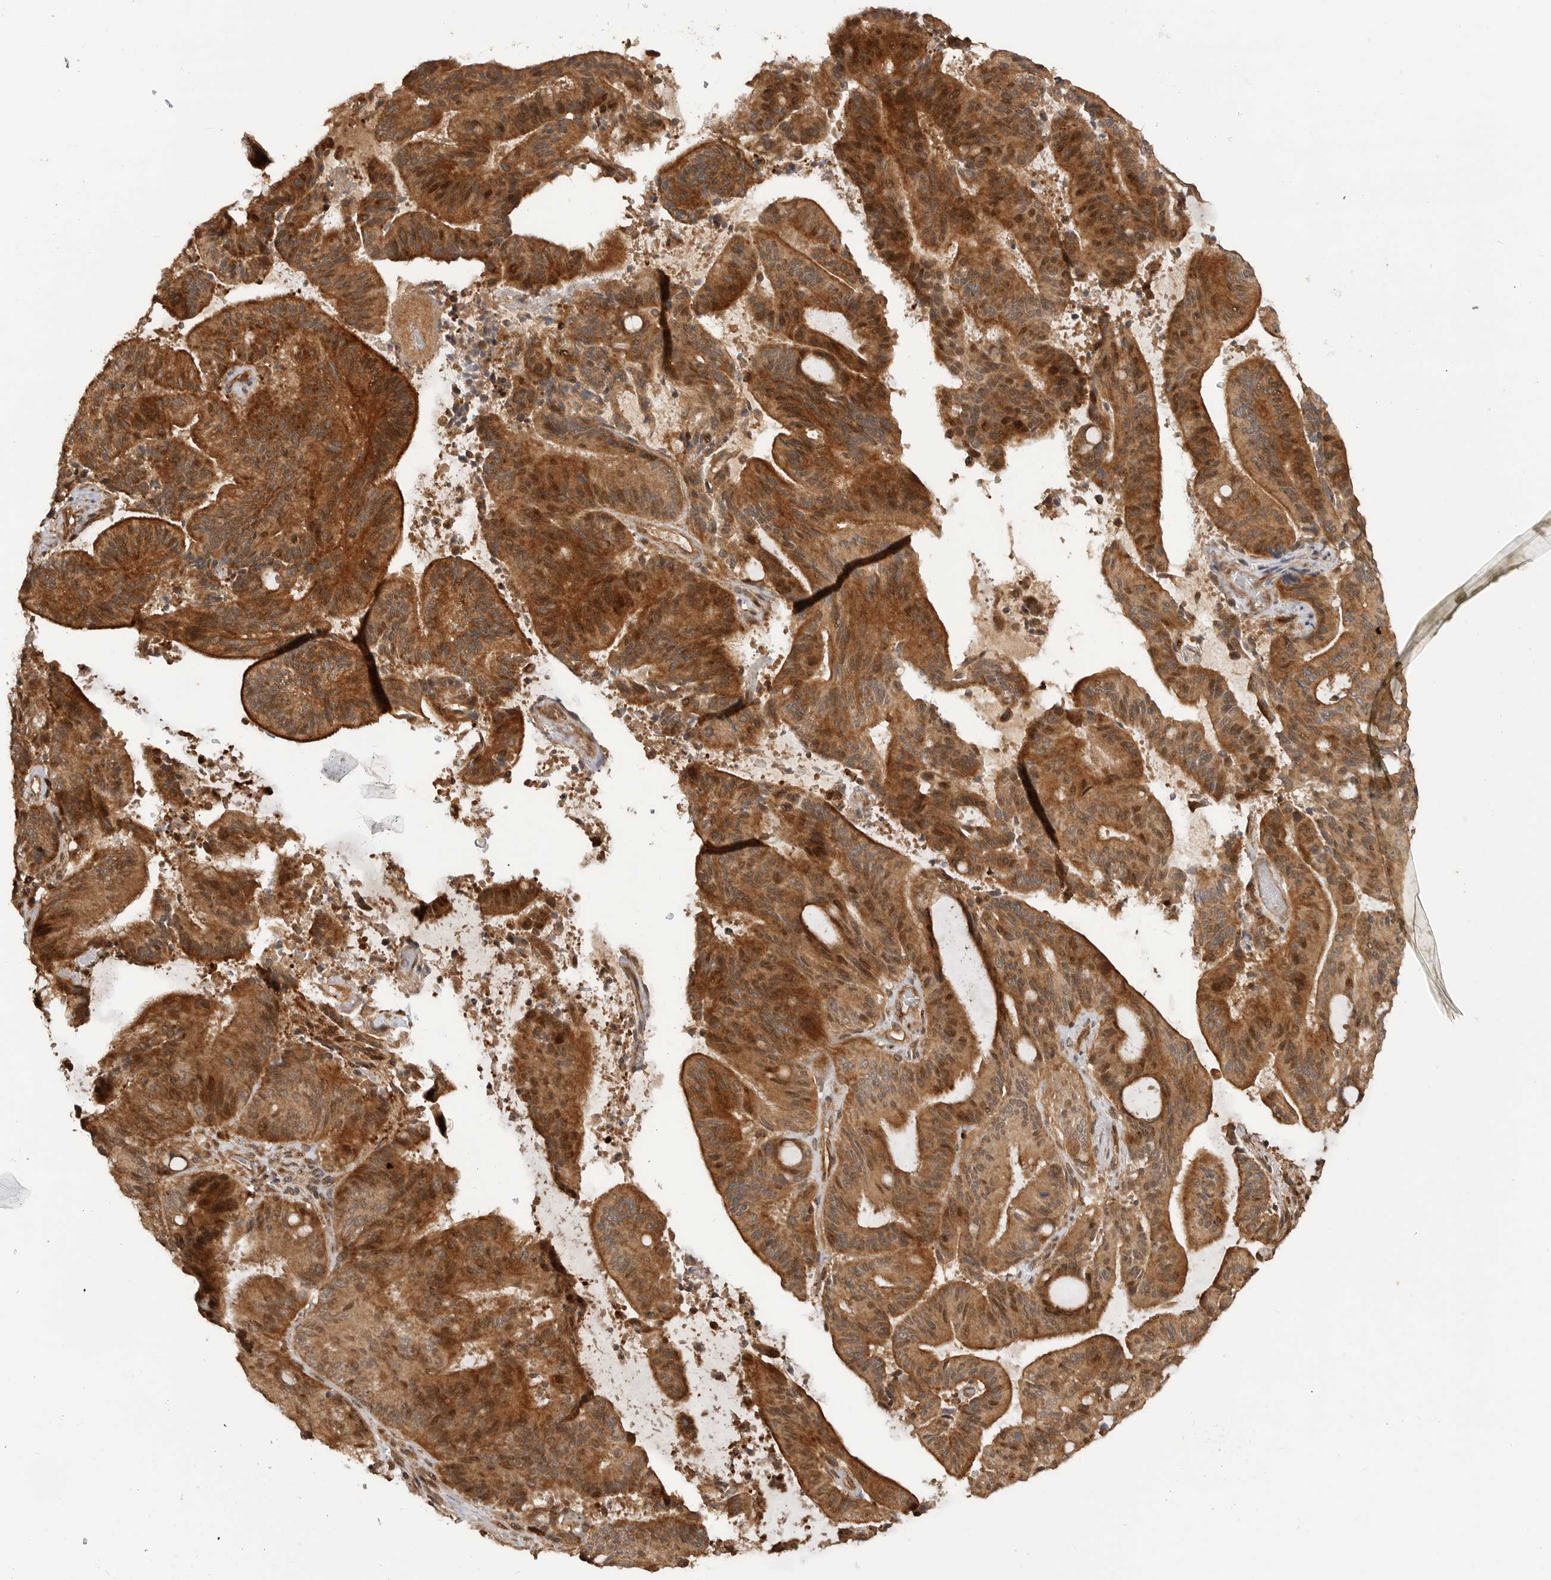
{"staining": {"intensity": "moderate", "quantity": ">75%", "location": "cytoplasmic/membranous,nuclear"}, "tissue": "liver cancer", "cell_type": "Tumor cells", "image_type": "cancer", "snomed": [{"axis": "morphology", "description": "Normal tissue, NOS"}, {"axis": "morphology", "description": "Cholangiocarcinoma"}, {"axis": "topography", "description": "Liver"}, {"axis": "topography", "description": "Peripheral nerve tissue"}], "caption": "Human cholangiocarcinoma (liver) stained with a protein marker shows moderate staining in tumor cells.", "gene": "ADPRS", "patient": {"sex": "female", "age": 73}}